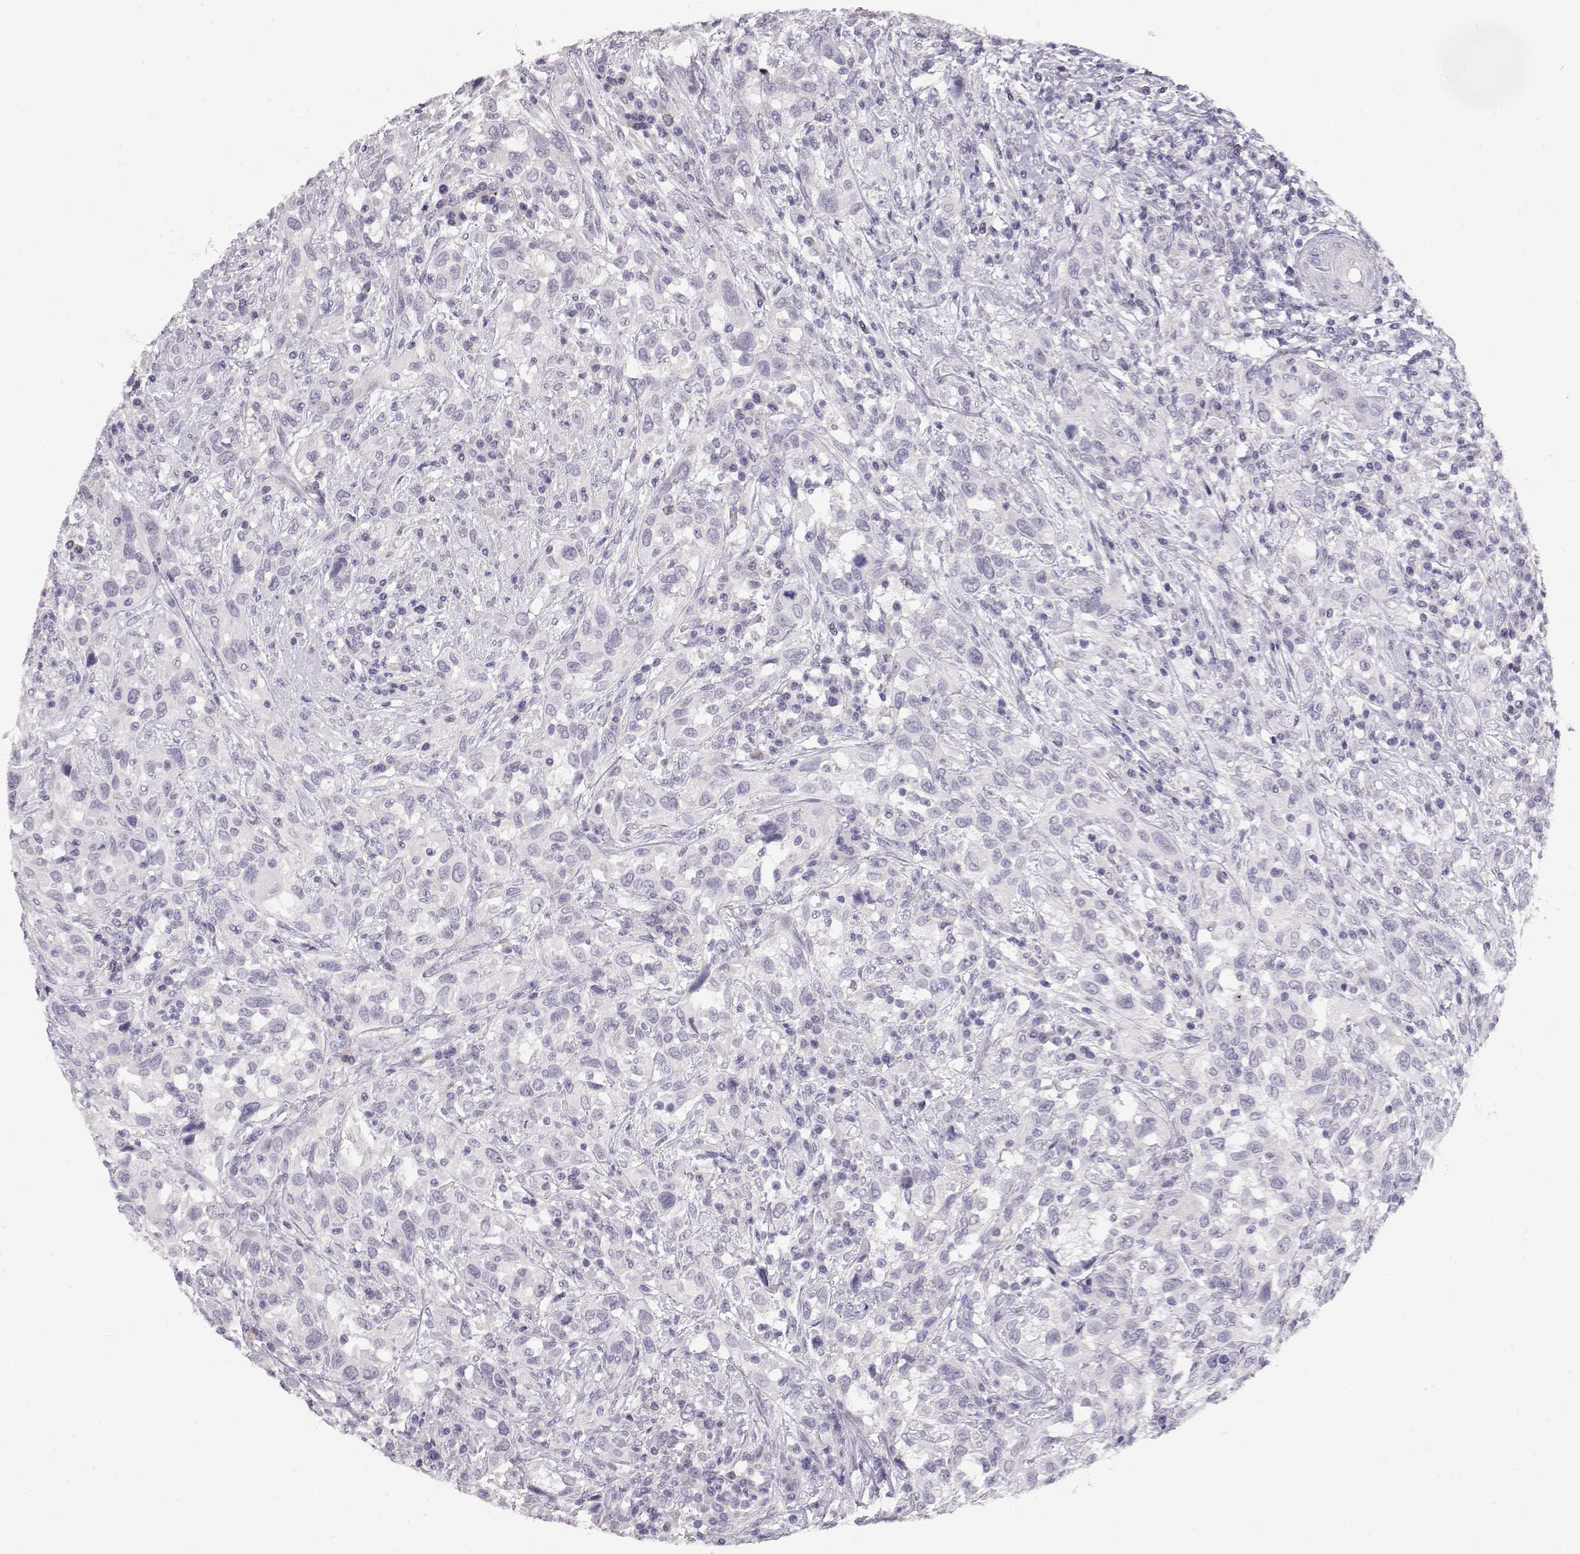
{"staining": {"intensity": "negative", "quantity": "none", "location": "none"}, "tissue": "urothelial cancer", "cell_type": "Tumor cells", "image_type": "cancer", "snomed": [{"axis": "morphology", "description": "Urothelial carcinoma, NOS"}, {"axis": "morphology", "description": "Urothelial carcinoma, High grade"}, {"axis": "topography", "description": "Urinary bladder"}], "caption": "Immunohistochemical staining of urothelial cancer shows no significant expression in tumor cells.", "gene": "NUTM1", "patient": {"sex": "female", "age": 64}}